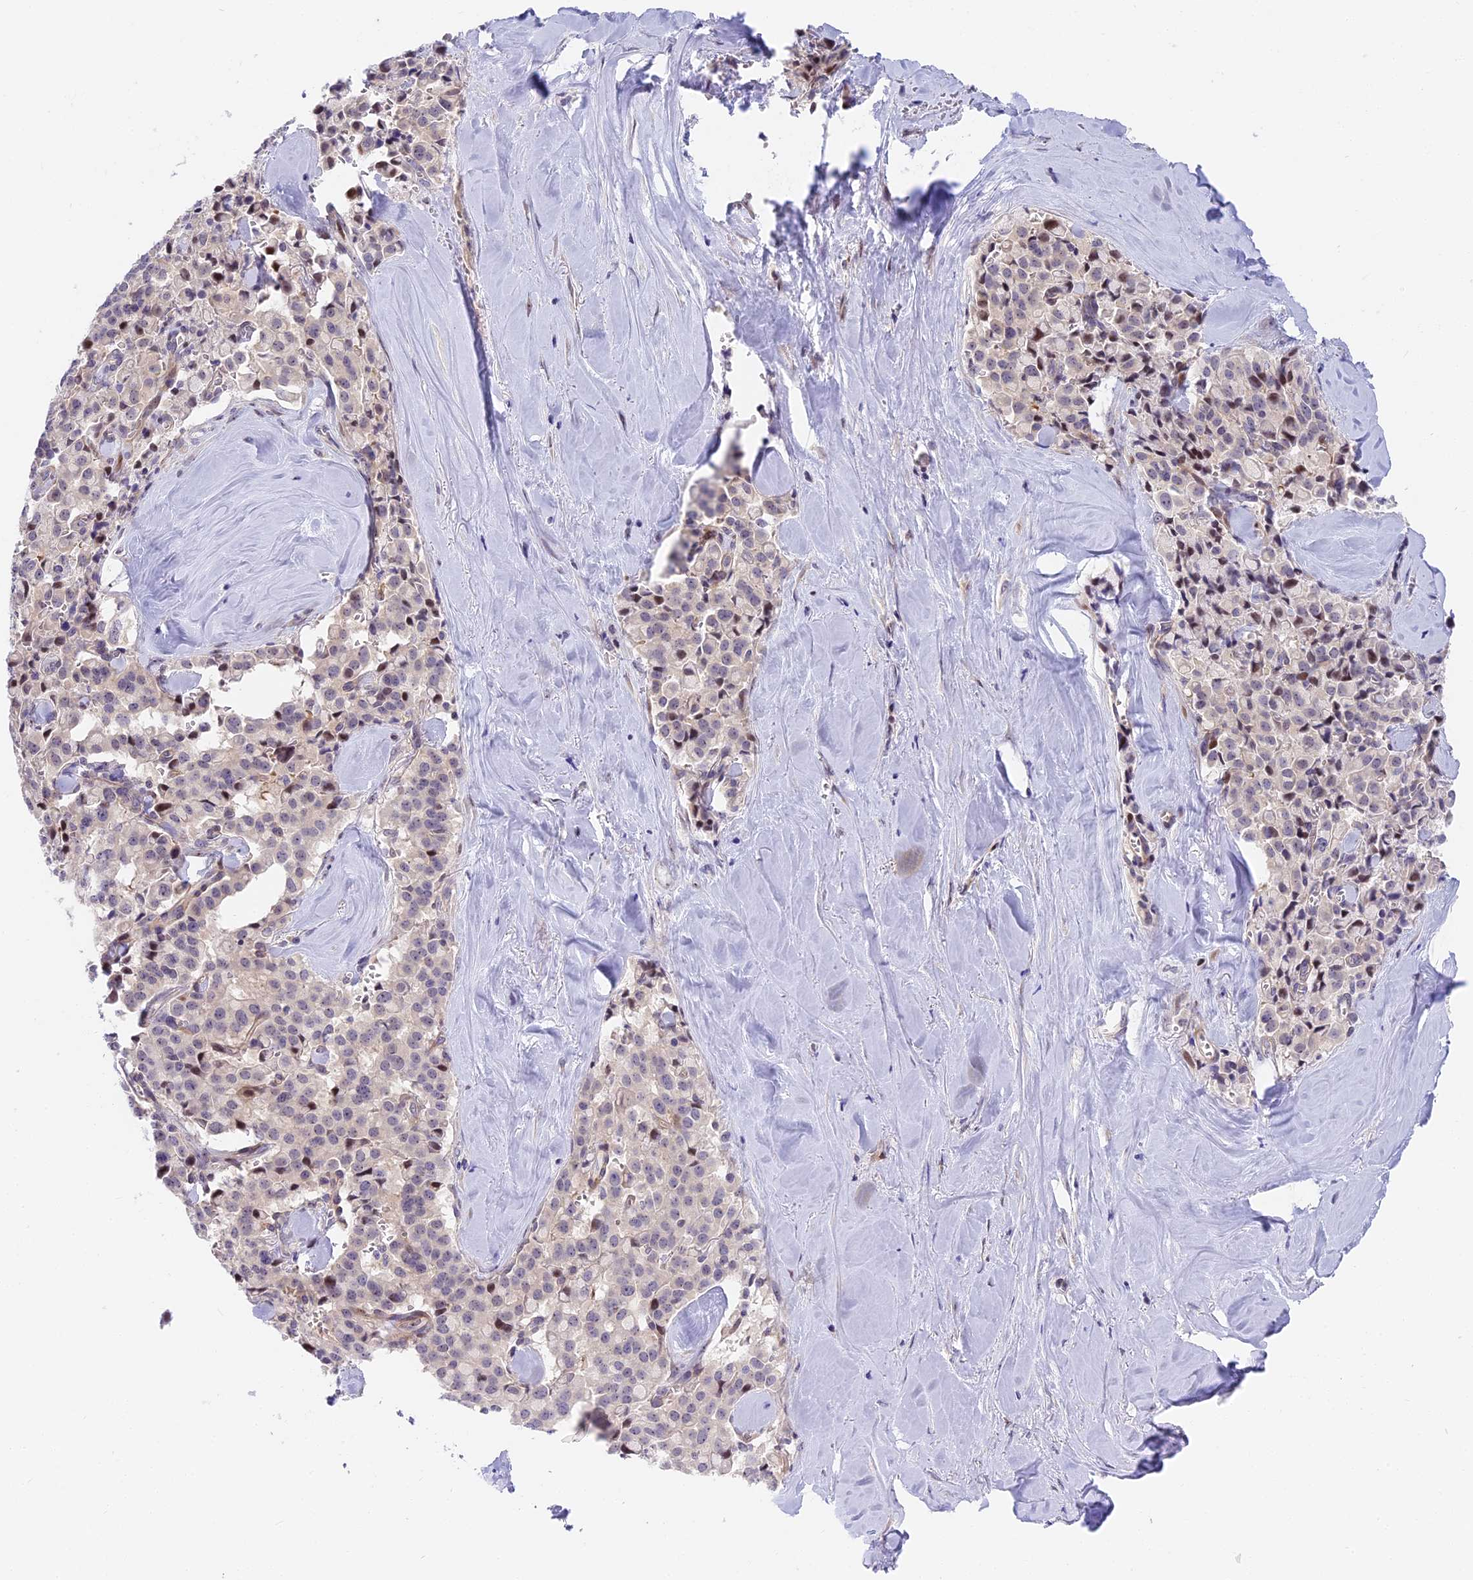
{"staining": {"intensity": "negative", "quantity": "none", "location": "none"}, "tissue": "pancreatic cancer", "cell_type": "Tumor cells", "image_type": "cancer", "snomed": [{"axis": "morphology", "description": "Adenocarcinoma, NOS"}, {"axis": "topography", "description": "Pancreas"}], "caption": "This is an immunohistochemistry image of human pancreatic cancer. There is no staining in tumor cells.", "gene": "MIDN", "patient": {"sex": "male", "age": 65}}